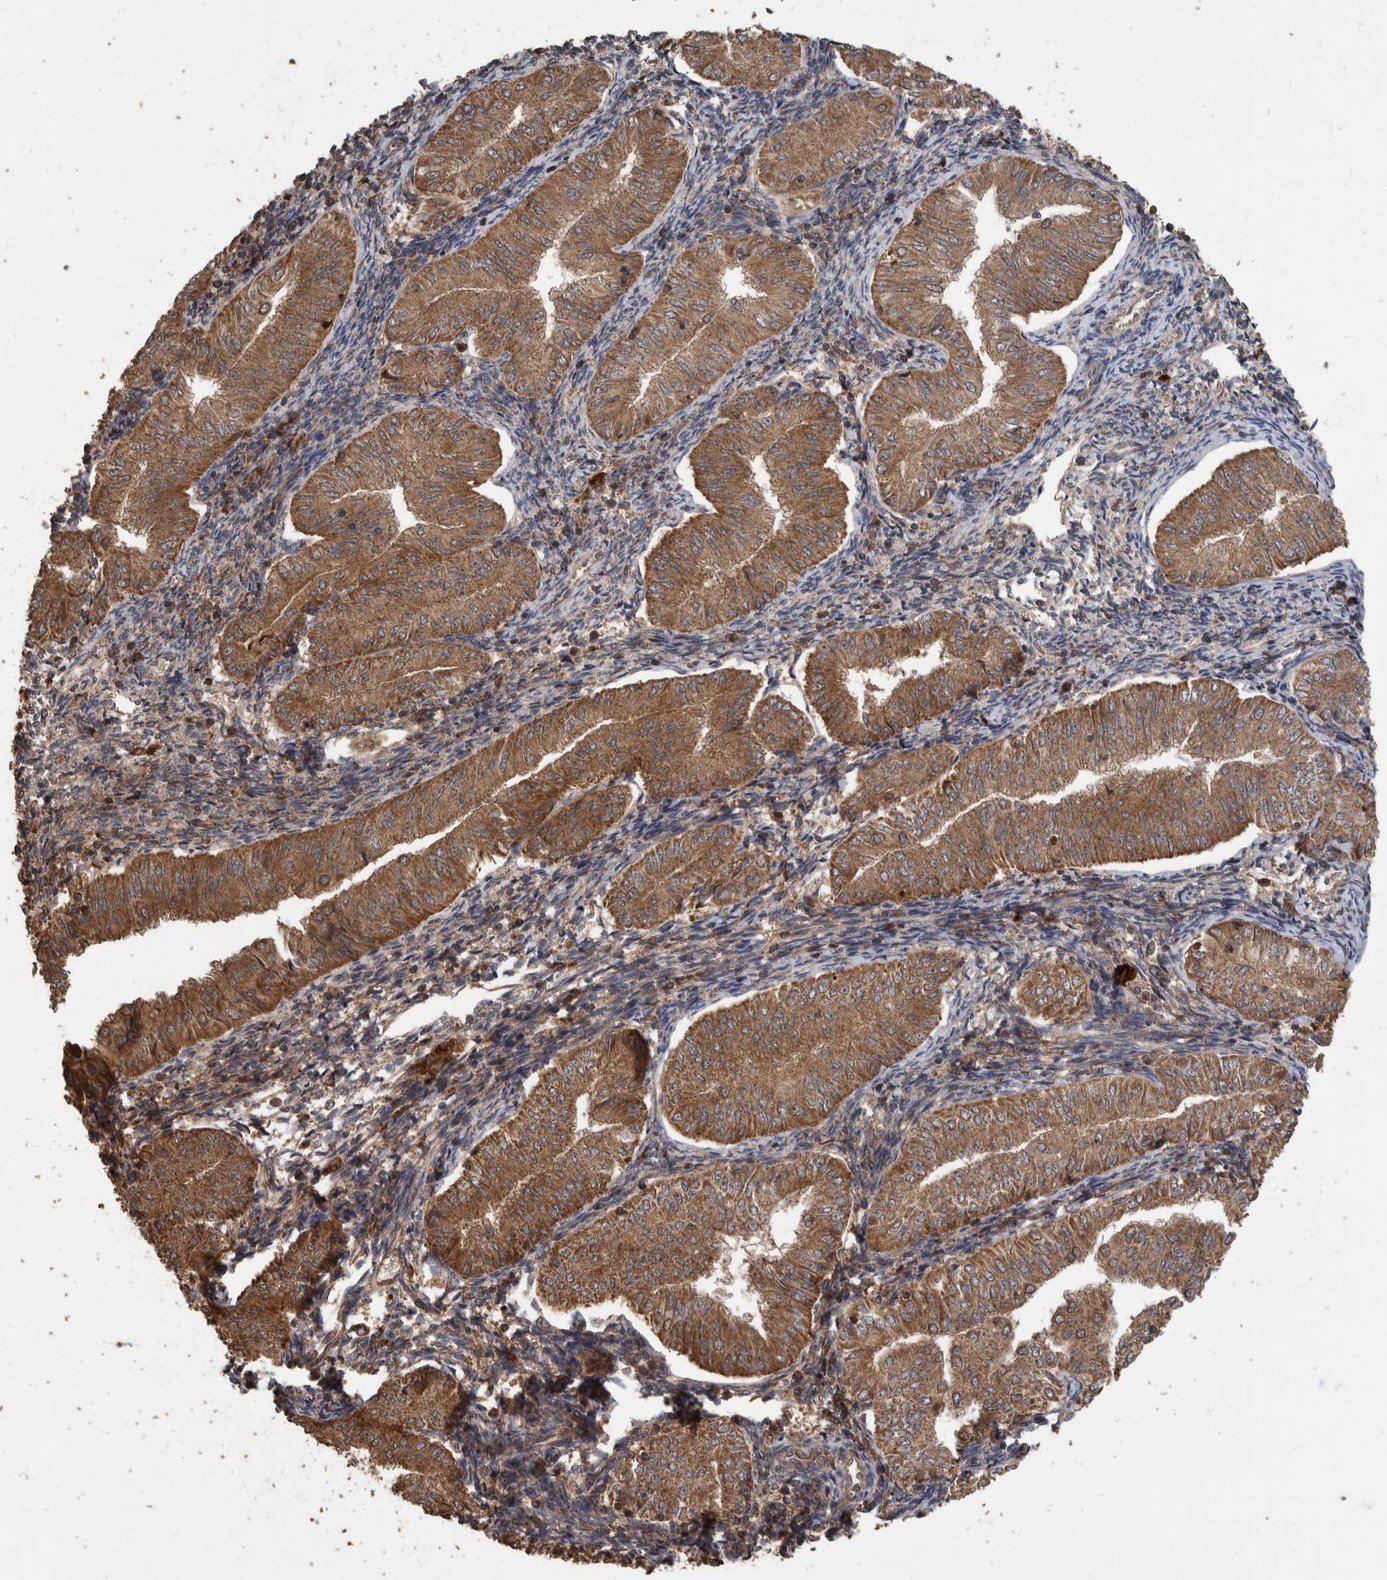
{"staining": {"intensity": "moderate", "quantity": ">75%", "location": "cytoplasmic/membranous"}, "tissue": "endometrial cancer", "cell_type": "Tumor cells", "image_type": "cancer", "snomed": [{"axis": "morphology", "description": "Normal tissue, NOS"}, {"axis": "morphology", "description": "Adenocarcinoma, NOS"}, {"axis": "topography", "description": "Endometrium"}], "caption": "Adenocarcinoma (endometrial) stained for a protein (brown) exhibits moderate cytoplasmic/membranous positive expression in approximately >75% of tumor cells.", "gene": "TRIM16", "patient": {"sex": "female", "age": 53}}